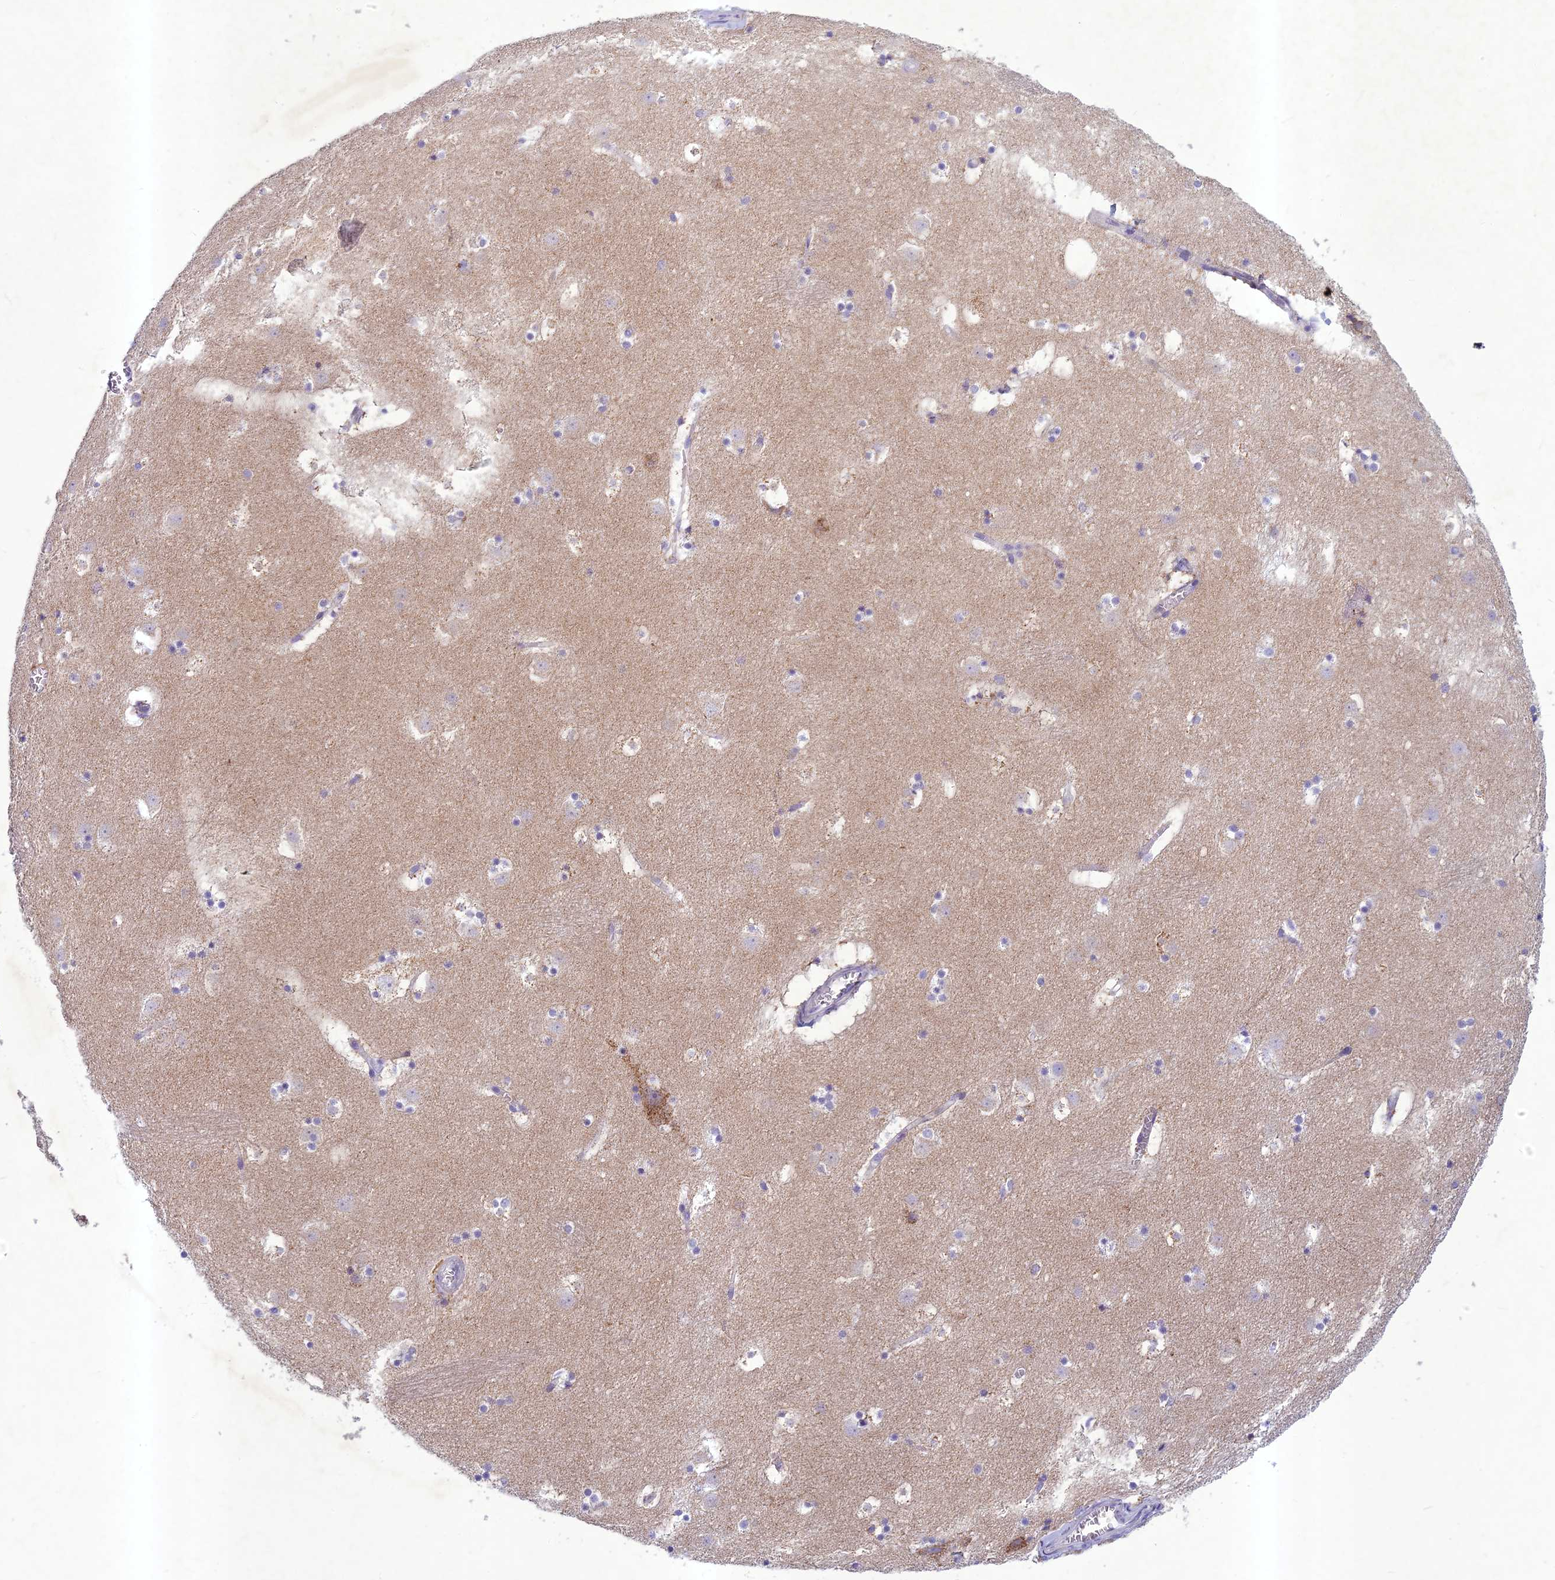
{"staining": {"intensity": "negative", "quantity": "none", "location": "none"}, "tissue": "caudate", "cell_type": "Glial cells", "image_type": "normal", "snomed": [{"axis": "morphology", "description": "Normal tissue, NOS"}, {"axis": "topography", "description": "Lateral ventricle wall"}], "caption": "This is a image of immunohistochemistry (IHC) staining of benign caudate, which shows no expression in glial cells. The staining was performed using DAB (3,3'-diaminobenzidine) to visualize the protein expression in brown, while the nuclei were stained in blue with hematoxylin (Magnification: 20x).", "gene": "HIGD1A", "patient": {"sex": "male", "age": 45}}